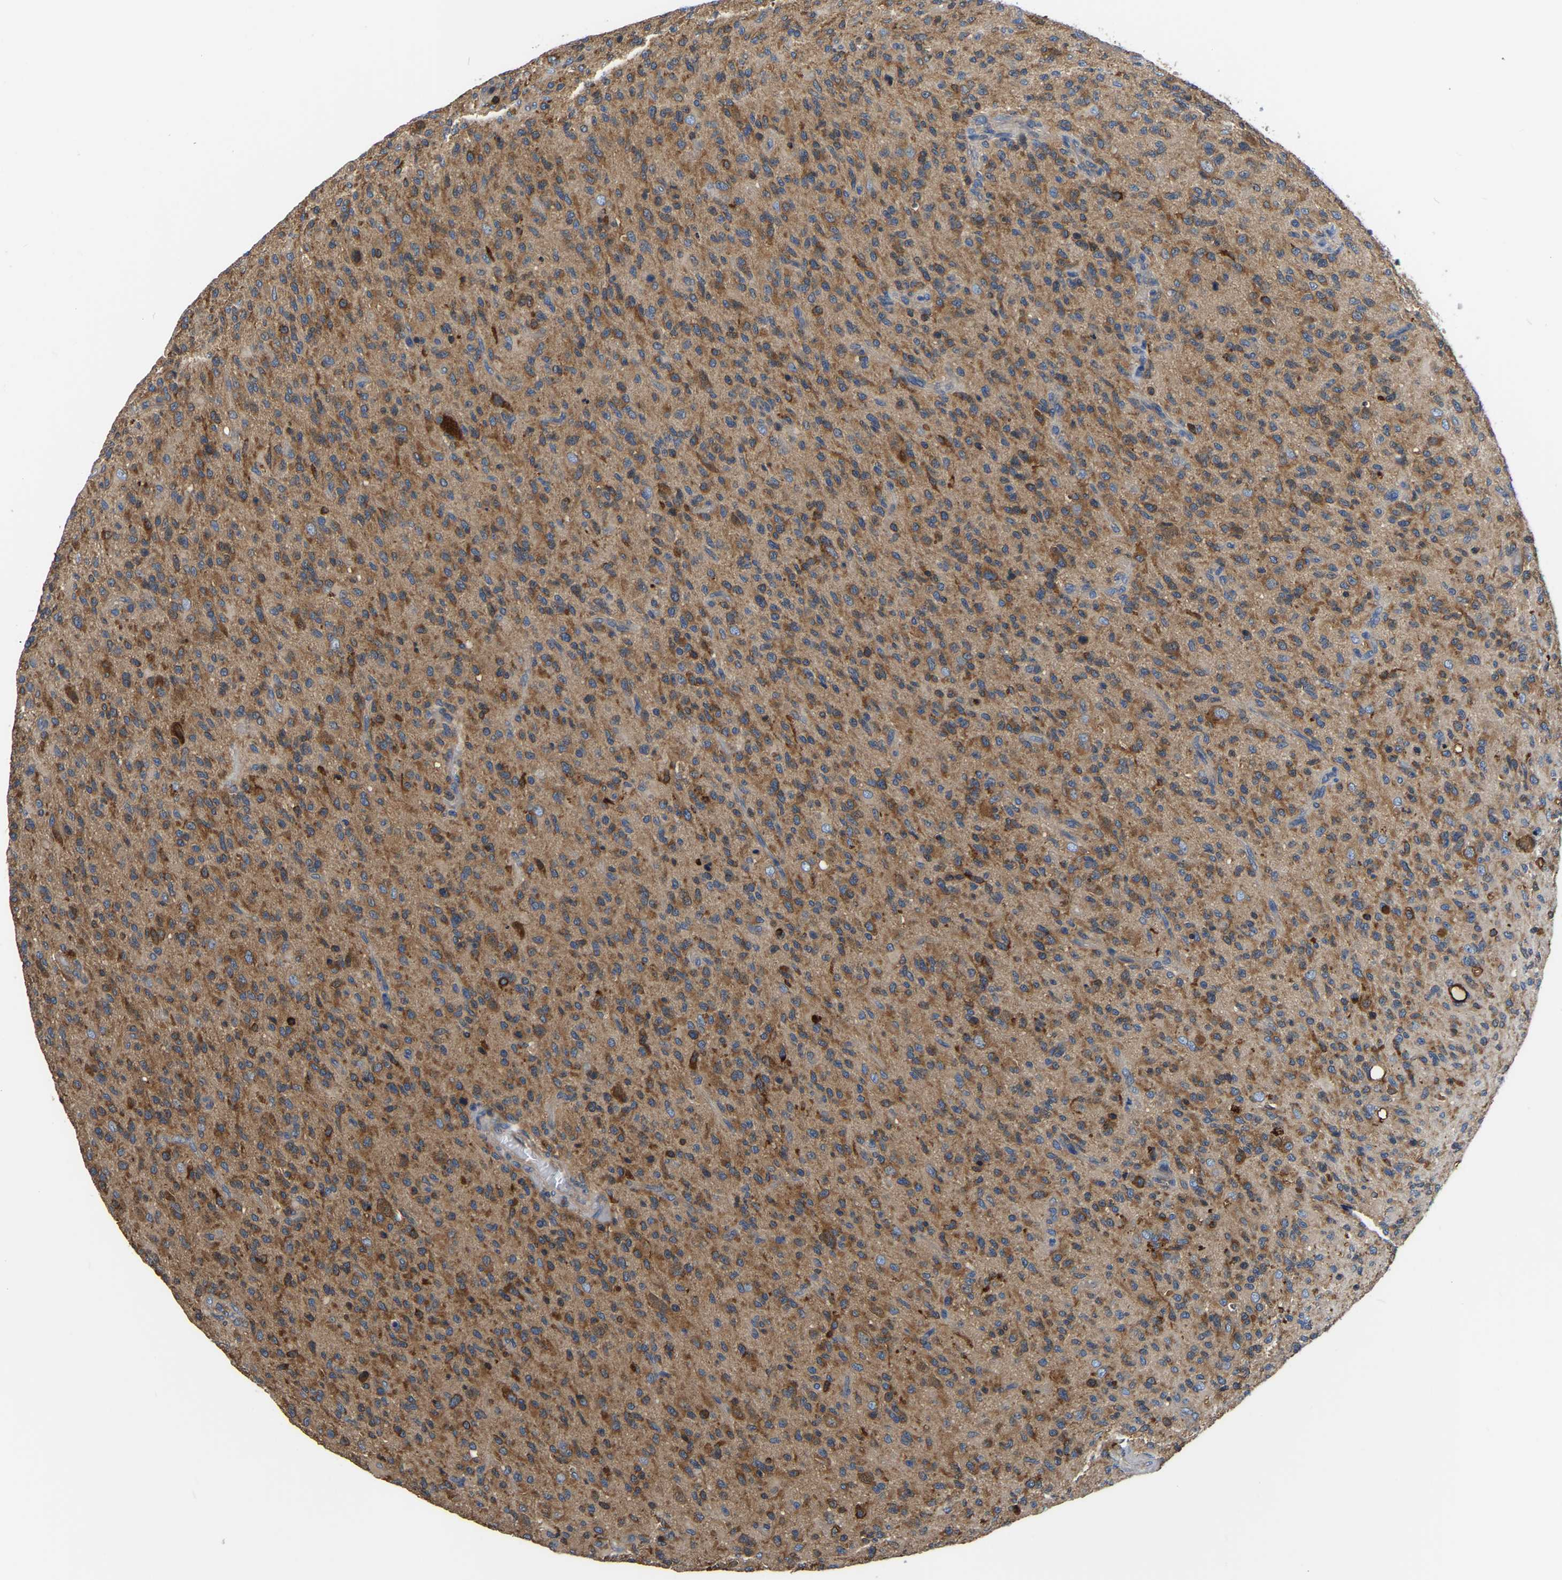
{"staining": {"intensity": "moderate", "quantity": ">75%", "location": "cytoplasmic/membranous"}, "tissue": "glioma", "cell_type": "Tumor cells", "image_type": "cancer", "snomed": [{"axis": "morphology", "description": "Glioma, malignant, High grade"}, {"axis": "topography", "description": "Brain"}], "caption": "Tumor cells demonstrate medium levels of moderate cytoplasmic/membranous staining in approximately >75% of cells in human high-grade glioma (malignant). Using DAB (3,3'-diaminobenzidine) (brown) and hematoxylin (blue) stains, captured at high magnification using brightfield microscopy.", "gene": "GARS1", "patient": {"sex": "male", "age": 71}}